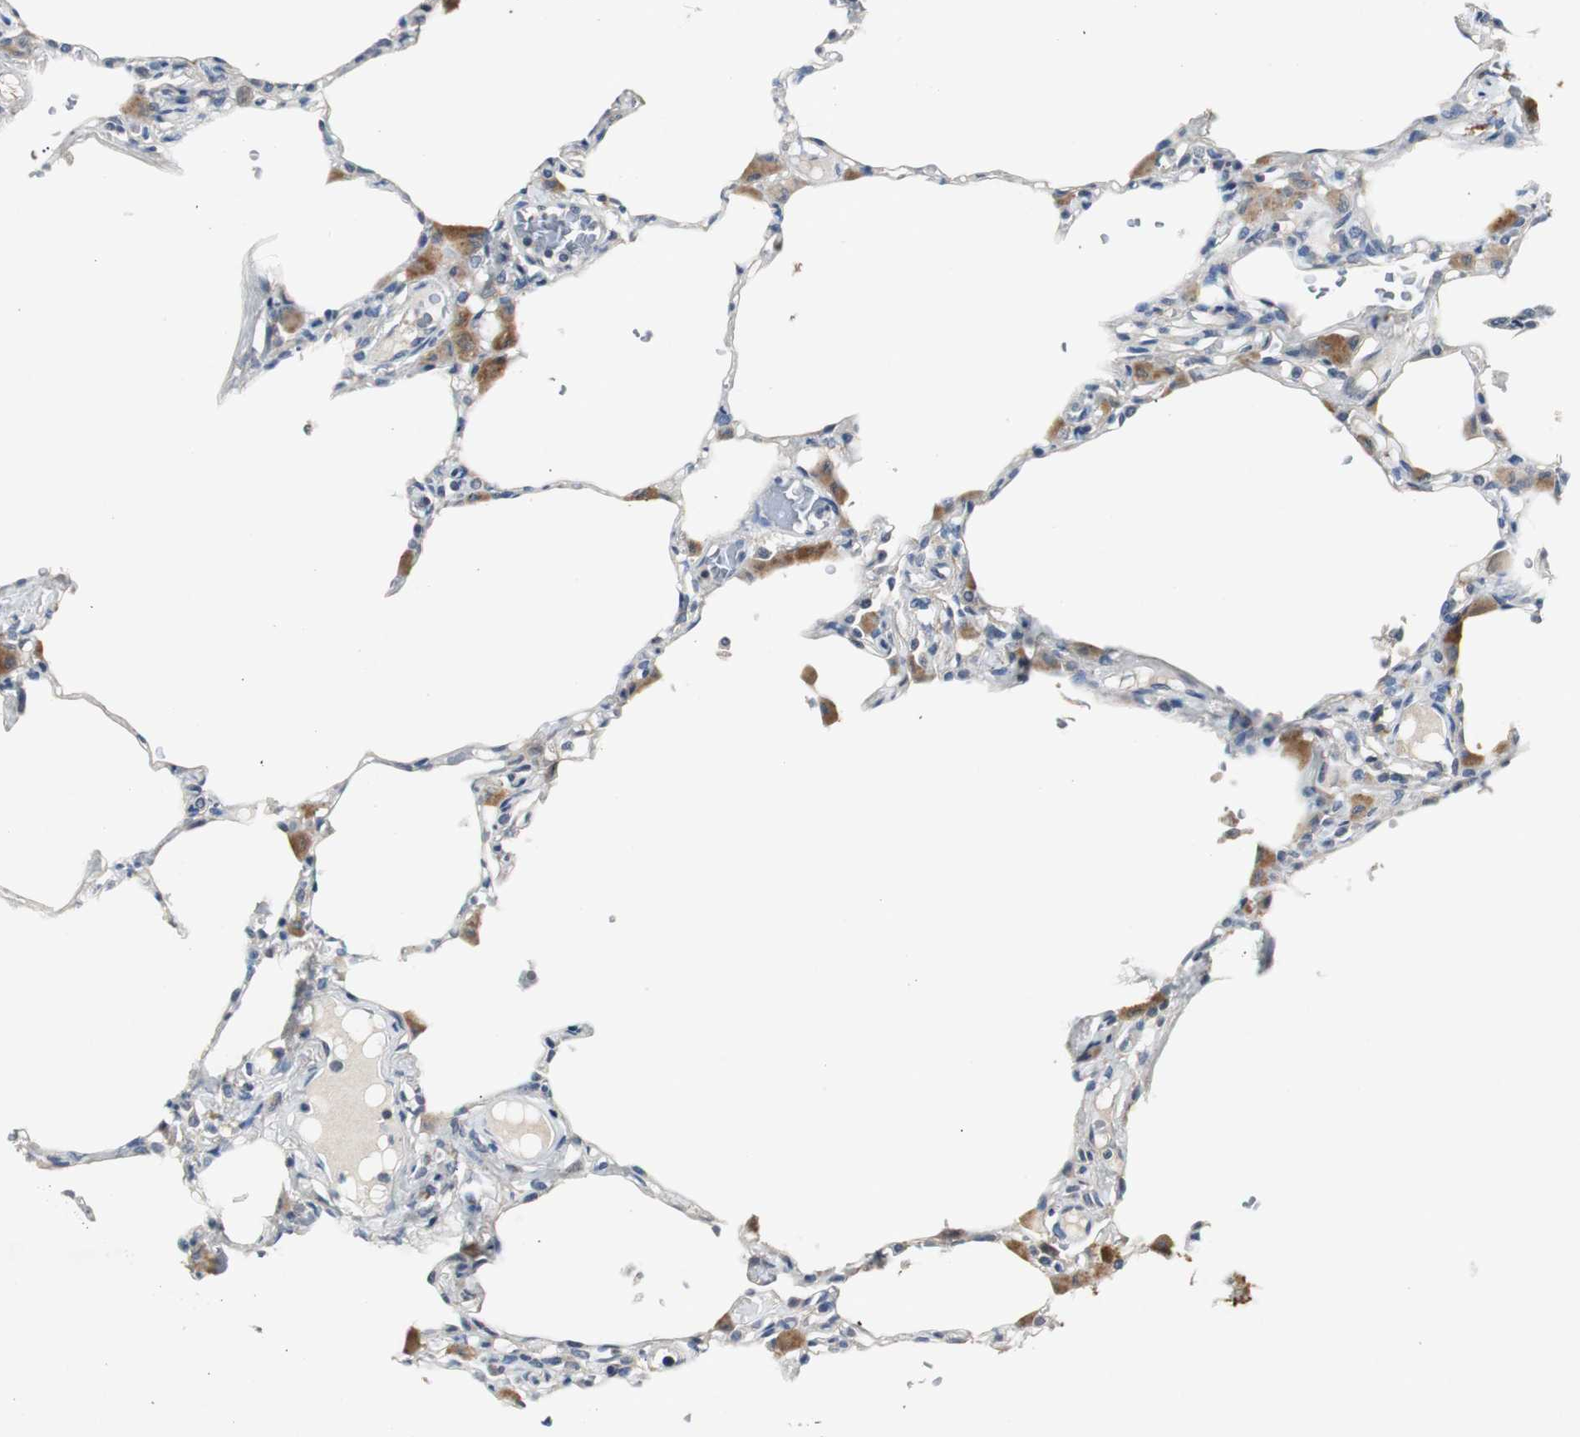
{"staining": {"intensity": "negative", "quantity": "none", "location": "none"}, "tissue": "lung", "cell_type": "Alveolar cells", "image_type": "normal", "snomed": [{"axis": "morphology", "description": "Normal tissue, NOS"}, {"axis": "topography", "description": "Lung"}], "caption": "This is a photomicrograph of immunohistochemistry staining of benign lung, which shows no expression in alveolar cells.", "gene": "PTPRN2", "patient": {"sex": "female", "age": 49}}